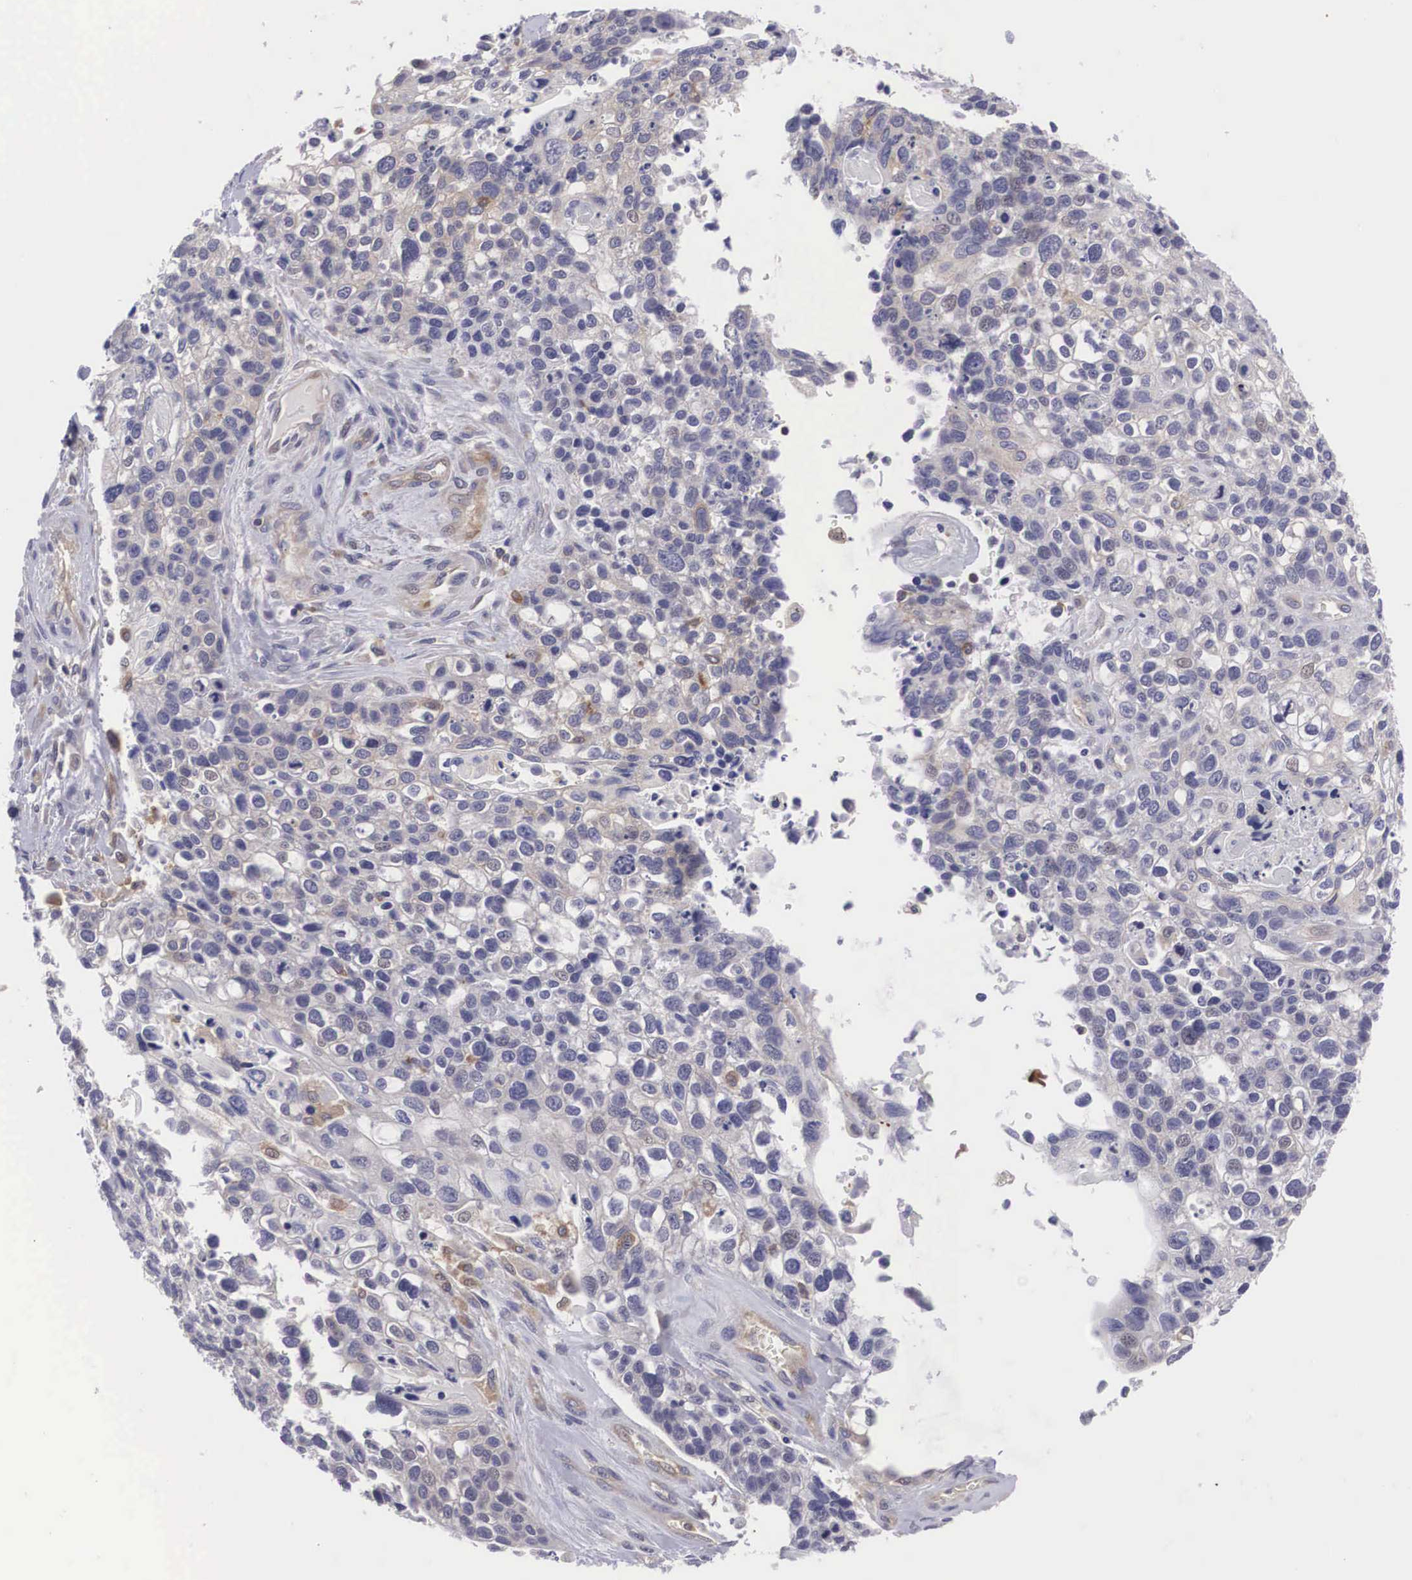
{"staining": {"intensity": "negative", "quantity": "none", "location": "none"}, "tissue": "lung cancer", "cell_type": "Tumor cells", "image_type": "cancer", "snomed": [{"axis": "morphology", "description": "Squamous cell carcinoma, NOS"}, {"axis": "topography", "description": "Lymph node"}, {"axis": "topography", "description": "Lung"}], "caption": "Immunohistochemistry (IHC) of human lung cancer (squamous cell carcinoma) reveals no staining in tumor cells. (DAB immunohistochemistry visualized using brightfield microscopy, high magnification).", "gene": "GRIPAP1", "patient": {"sex": "male", "age": 74}}